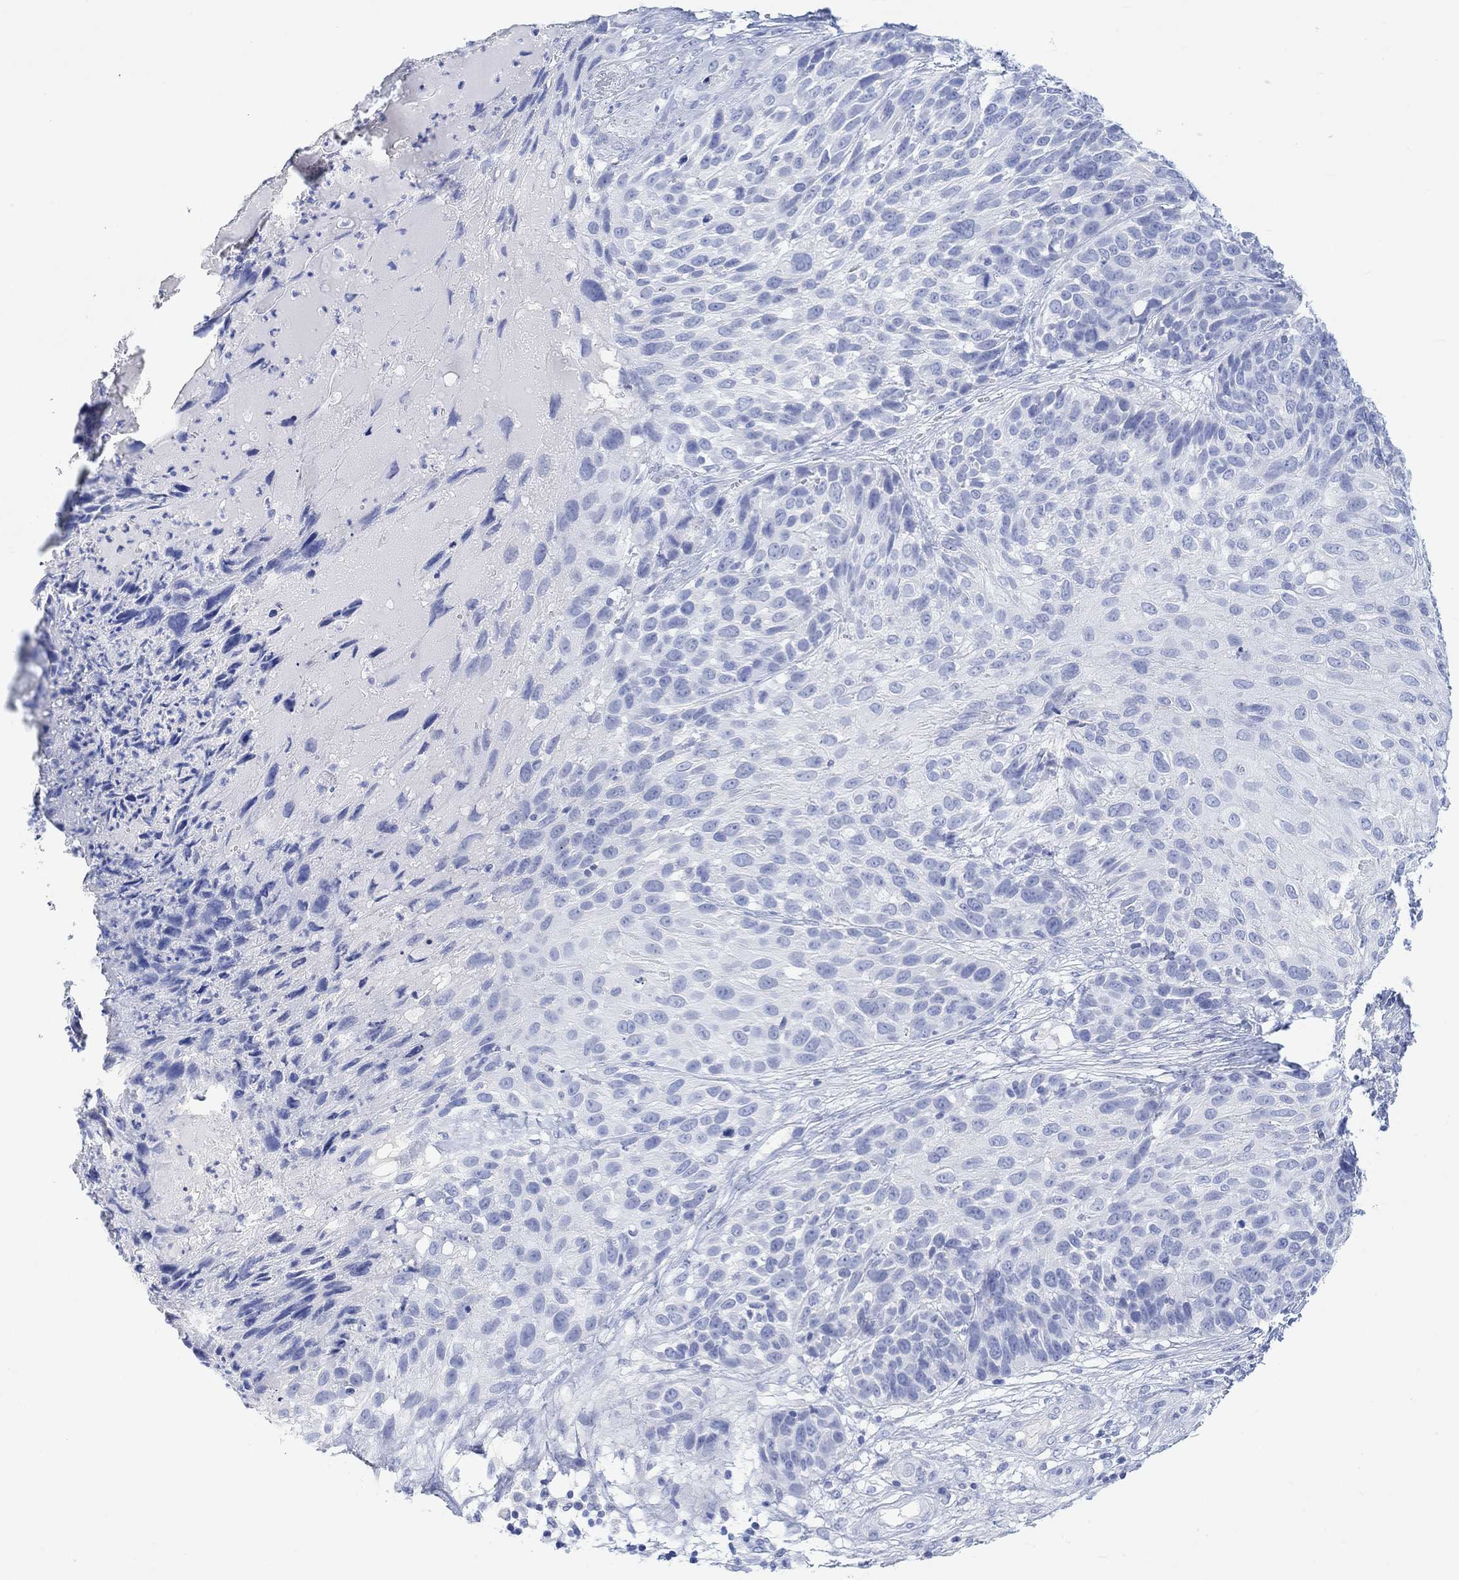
{"staining": {"intensity": "negative", "quantity": "none", "location": "none"}, "tissue": "skin cancer", "cell_type": "Tumor cells", "image_type": "cancer", "snomed": [{"axis": "morphology", "description": "Squamous cell carcinoma, NOS"}, {"axis": "topography", "description": "Skin"}], "caption": "Immunohistochemical staining of squamous cell carcinoma (skin) exhibits no significant staining in tumor cells.", "gene": "CALCA", "patient": {"sex": "male", "age": 92}}